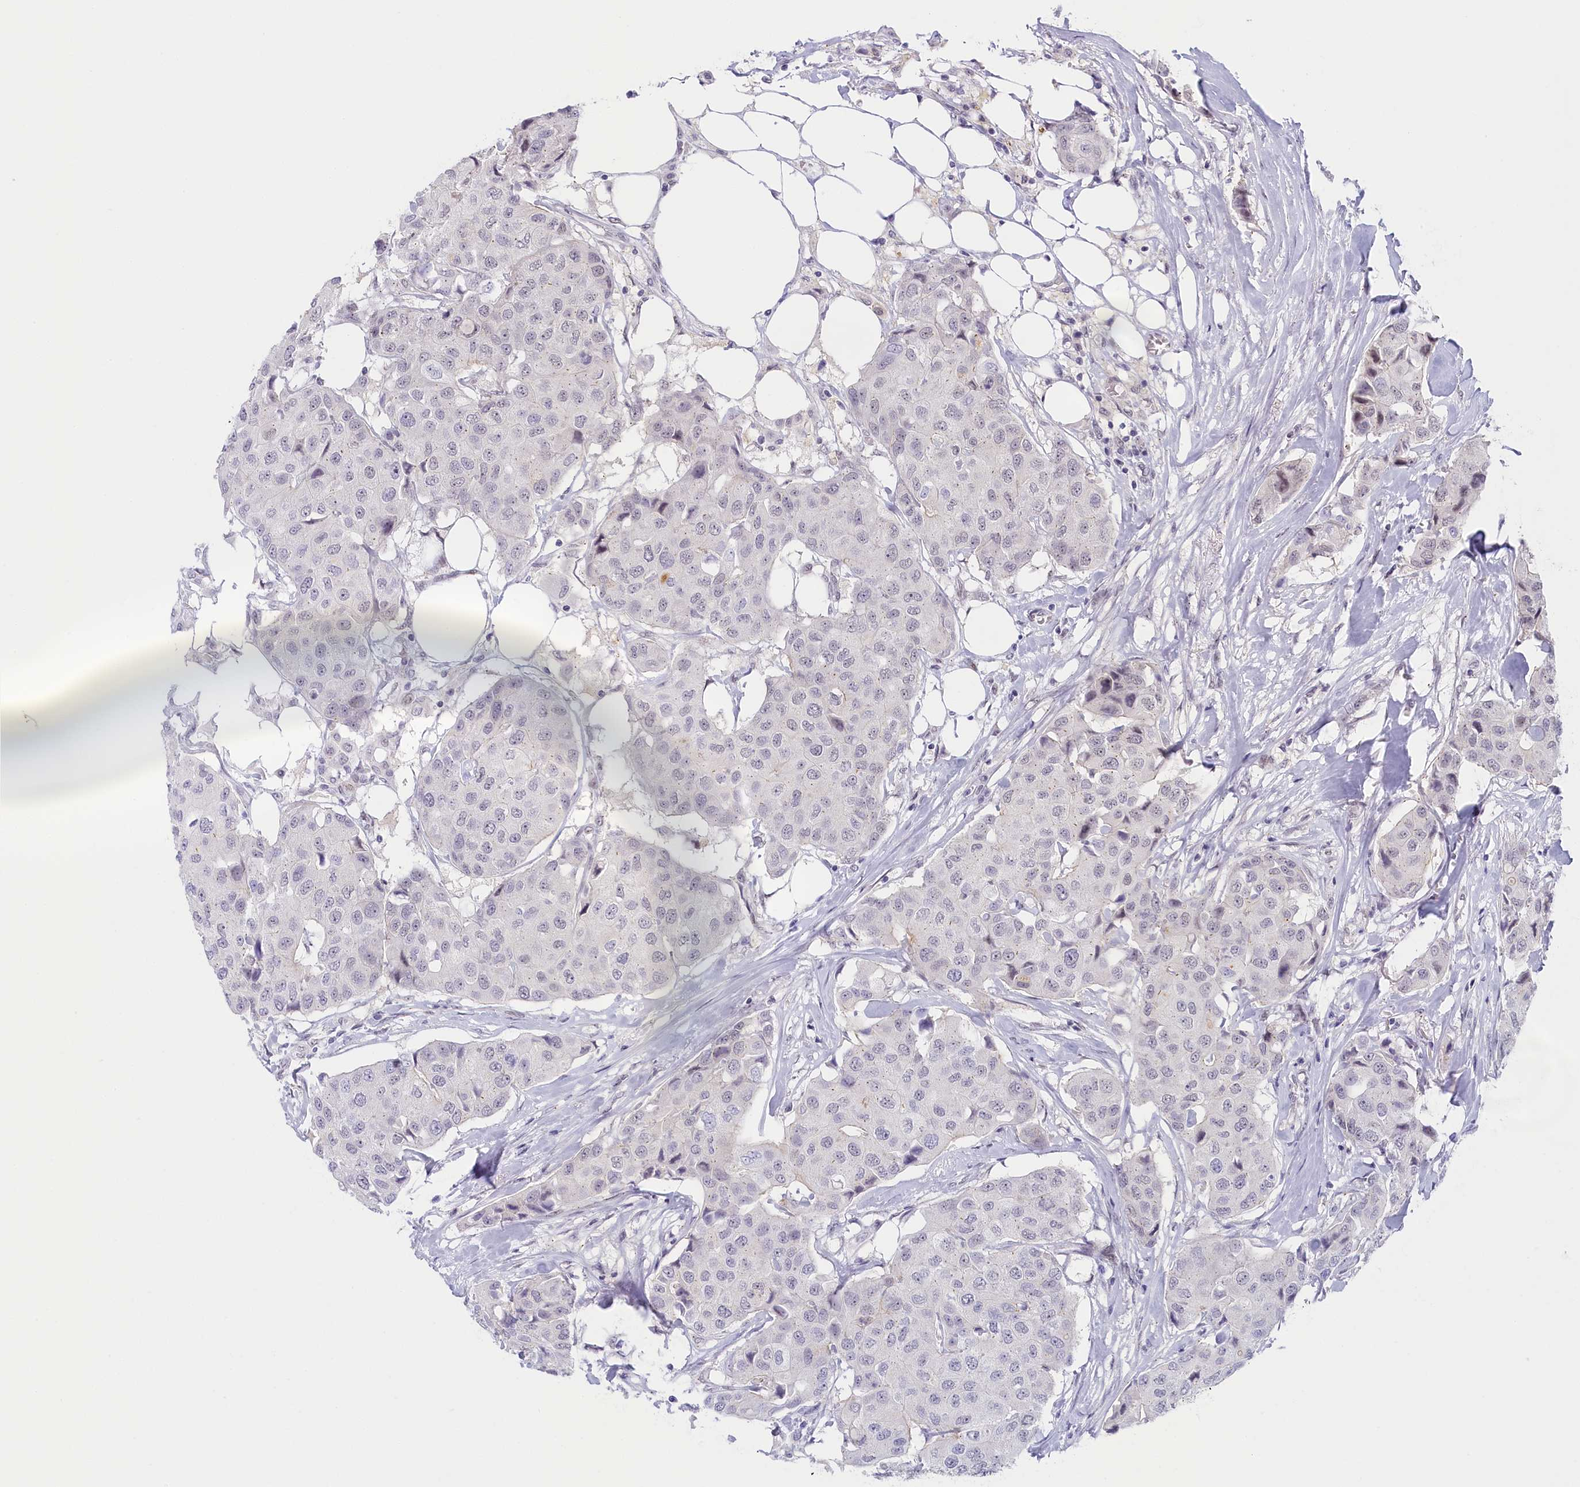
{"staining": {"intensity": "negative", "quantity": "none", "location": "none"}, "tissue": "breast cancer", "cell_type": "Tumor cells", "image_type": "cancer", "snomed": [{"axis": "morphology", "description": "Duct carcinoma"}, {"axis": "topography", "description": "Breast"}], "caption": "Histopathology image shows no protein expression in tumor cells of breast cancer tissue.", "gene": "SEC31B", "patient": {"sex": "female", "age": 80}}